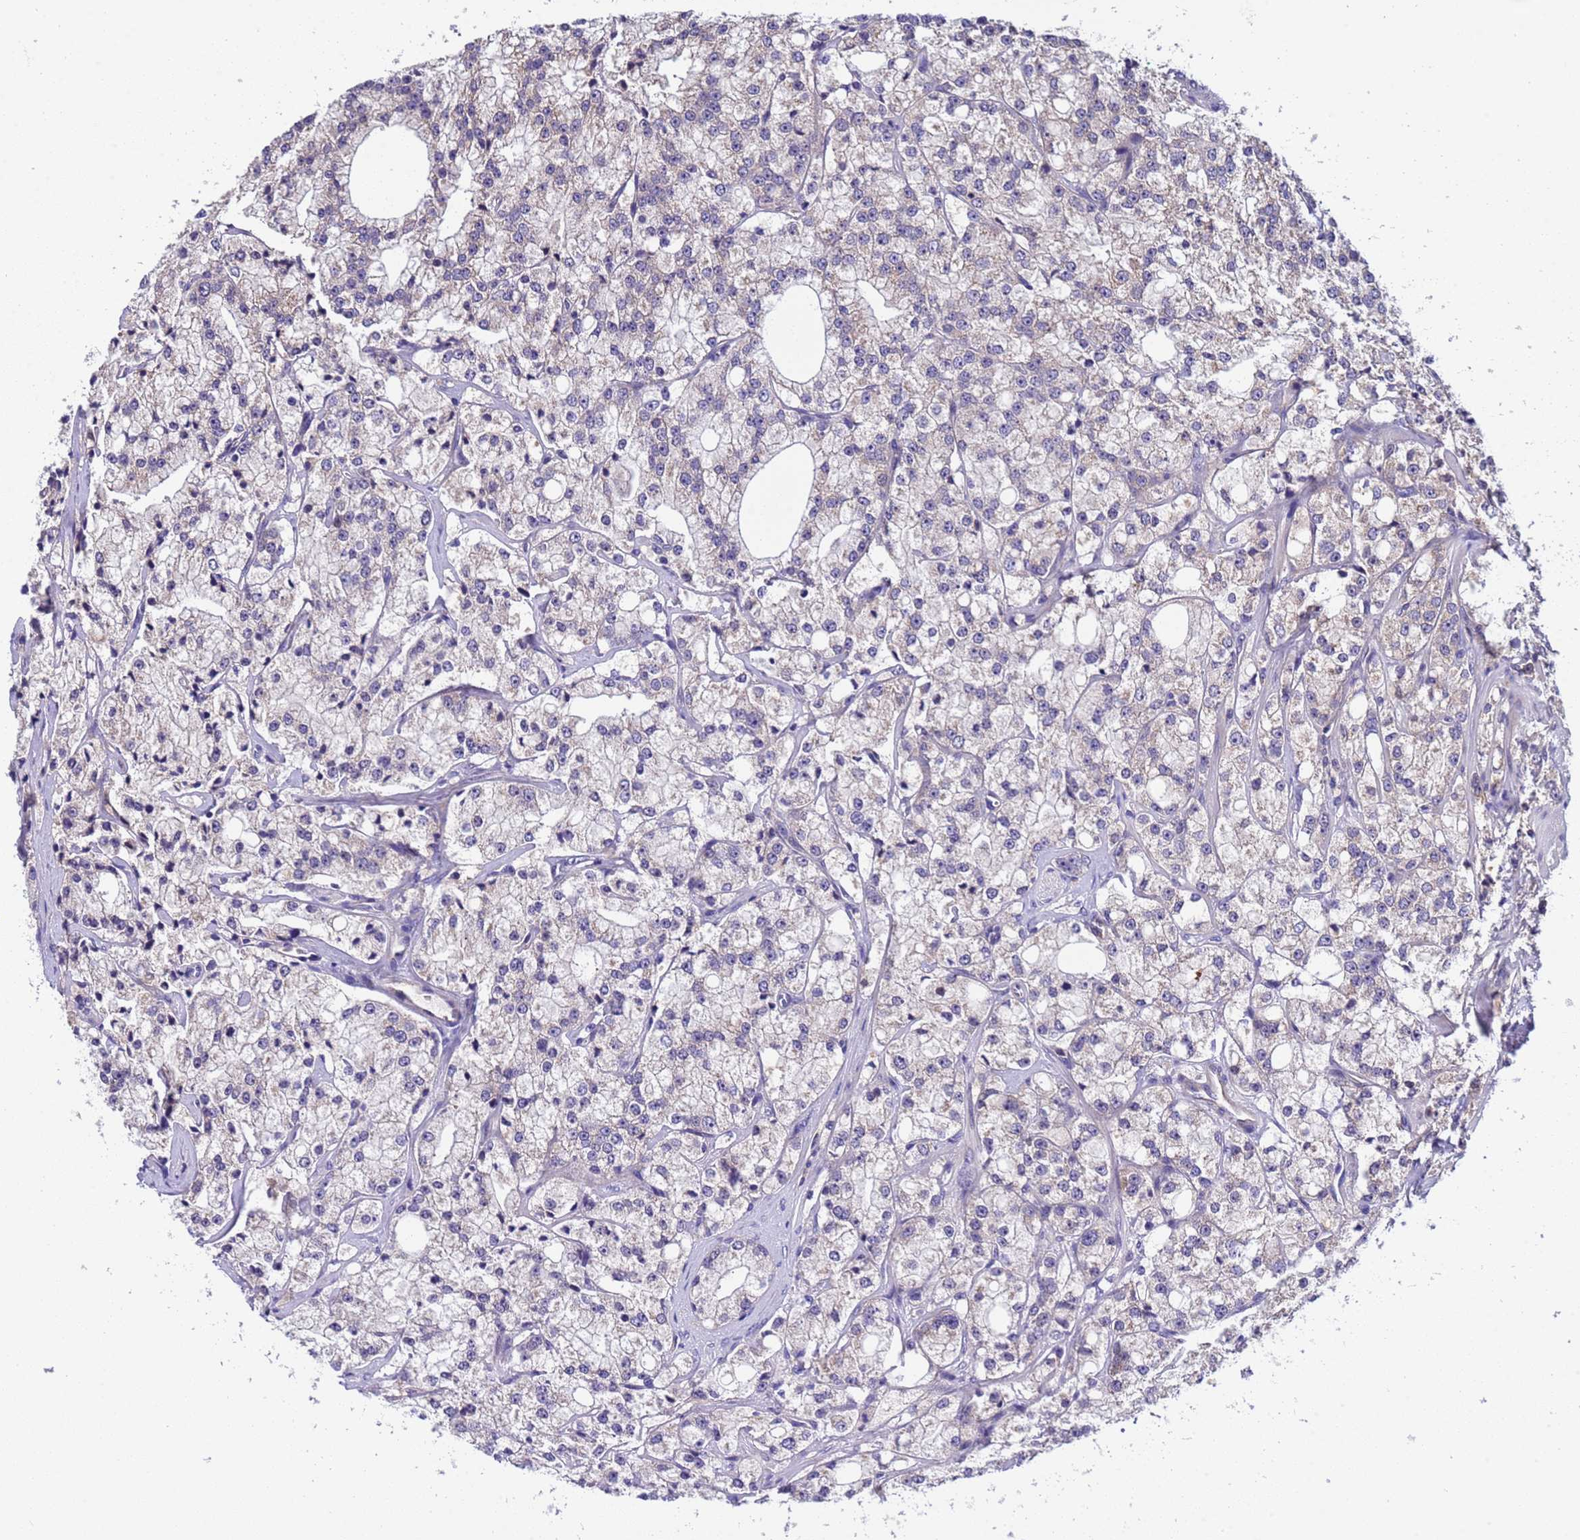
{"staining": {"intensity": "weak", "quantity": "<25%", "location": "cytoplasmic/membranous"}, "tissue": "prostate cancer", "cell_type": "Tumor cells", "image_type": "cancer", "snomed": [{"axis": "morphology", "description": "Adenocarcinoma, High grade"}, {"axis": "topography", "description": "Prostate"}], "caption": "Human high-grade adenocarcinoma (prostate) stained for a protein using immunohistochemistry (IHC) reveals no expression in tumor cells.", "gene": "PARP16", "patient": {"sex": "male", "age": 64}}